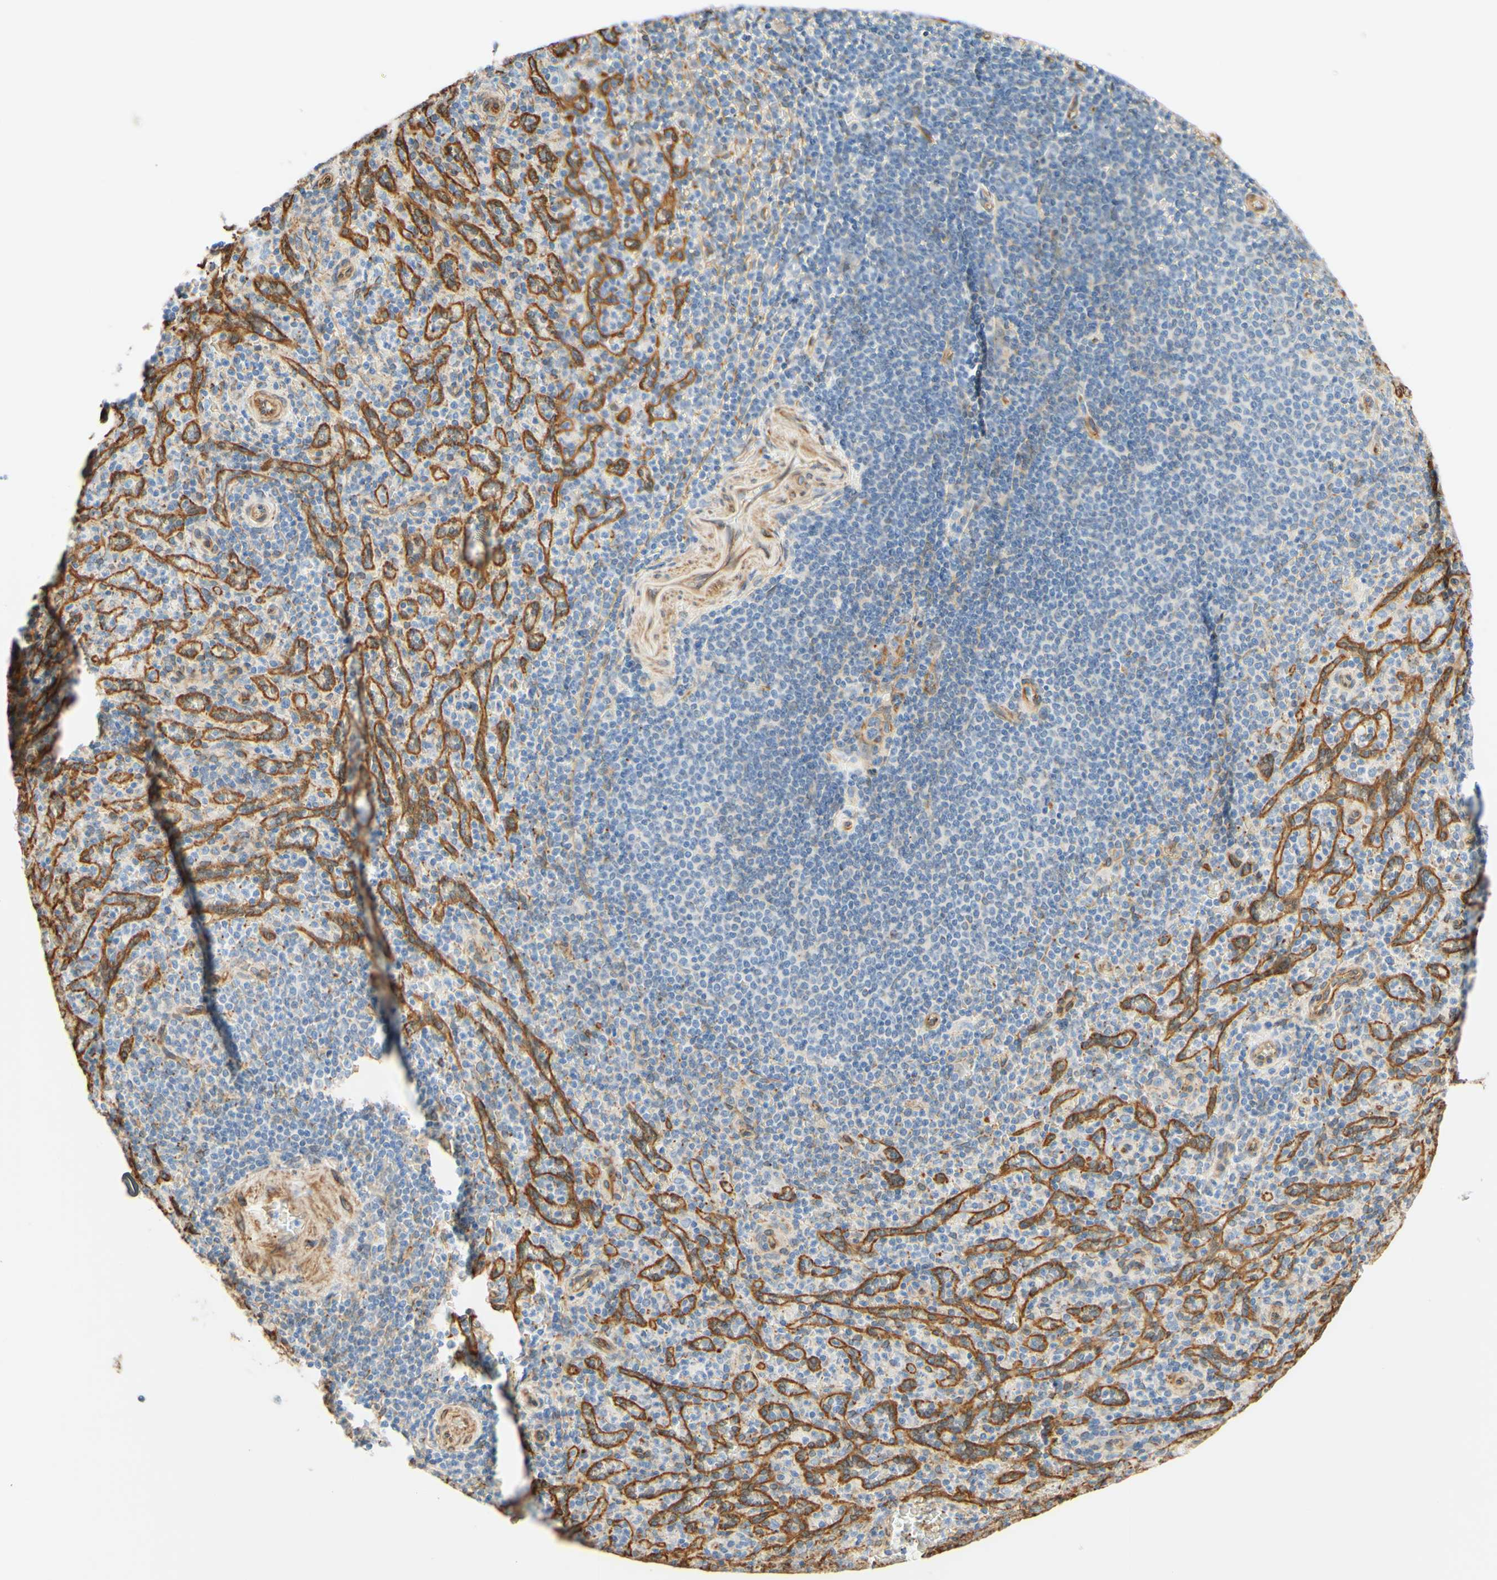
{"staining": {"intensity": "negative", "quantity": "none", "location": "none"}, "tissue": "spleen", "cell_type": "Cells in red pulp", "image_type": "normal", "snomed": [{"axis": "morphology", "description": "Normal tissue, NOS"}, {"axis": "topography", "description": "Spleen"}], "caption": "The micrograph reveals no significant positivity in cells in red pulp of spleen.", "gene": "ENDOD1", "patient": {"sex": "male", "age": 36}}